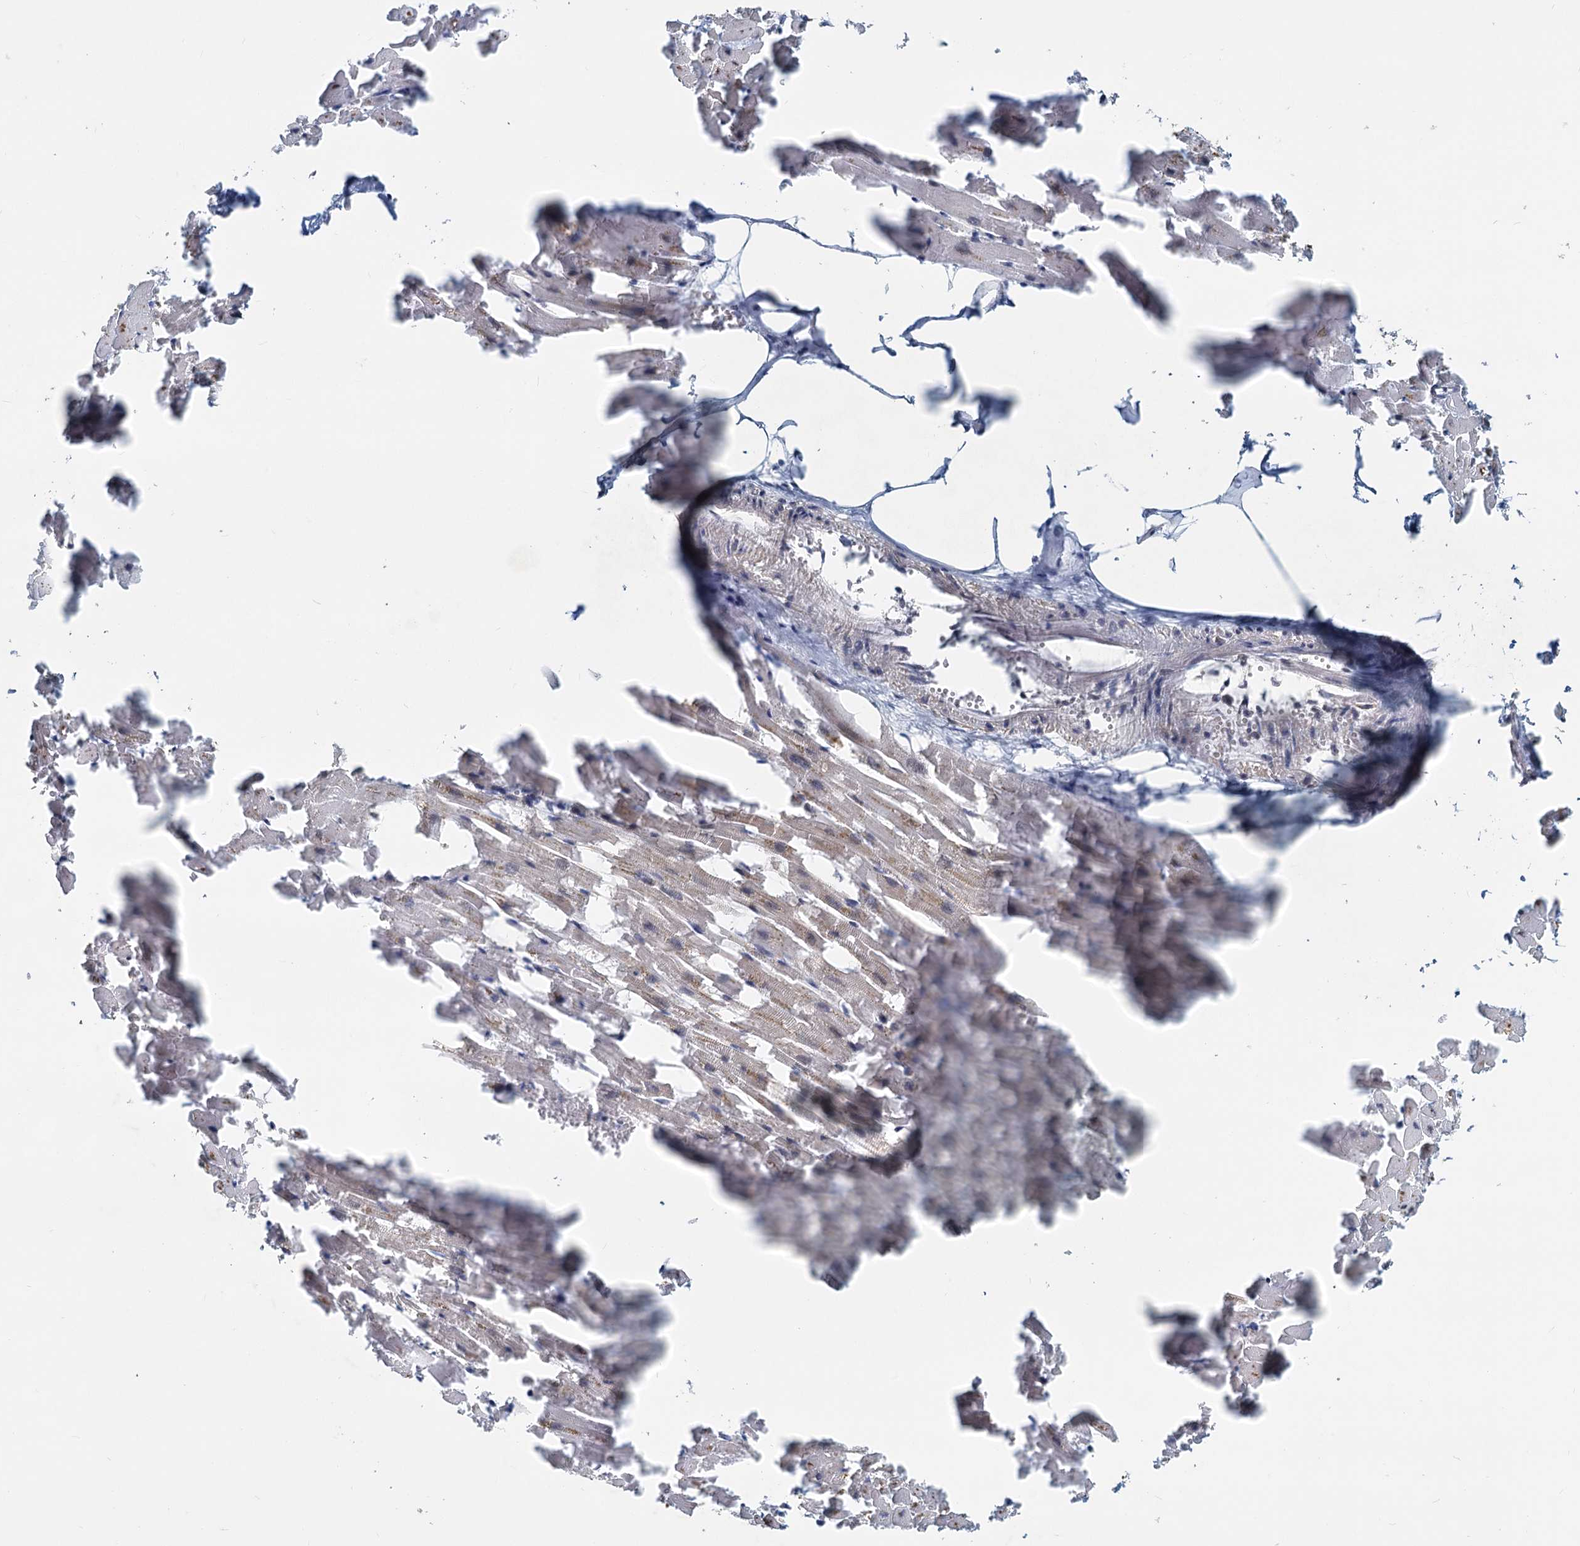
{"staining": {"intensity": "moderate", "quantity": "<25%", "location": "cytoplasmic/membranous,nuclear"}, "tissue": "heart muscle", "cell_type": "Cardiomyocytes", "image_type": "normal", "snomed": [{"axis": "morphology", "description": "Normal tissue, NOS"}, {"axis": "topography", "description": "Heart"}], "caption": "Immunohistochemistry (DAB (3,3'-diaminobenzidine)) staining of unremarkable human heart muscle shows moderate cytoplasmic/membranous,nuclear protein staining in approximately <25% of cardiomyocytes. (DAB IHC, brown staining for protein, blue staining for nuclei).", "gene": "METTL14", "patient": {"sex": "female", "age": 64}}